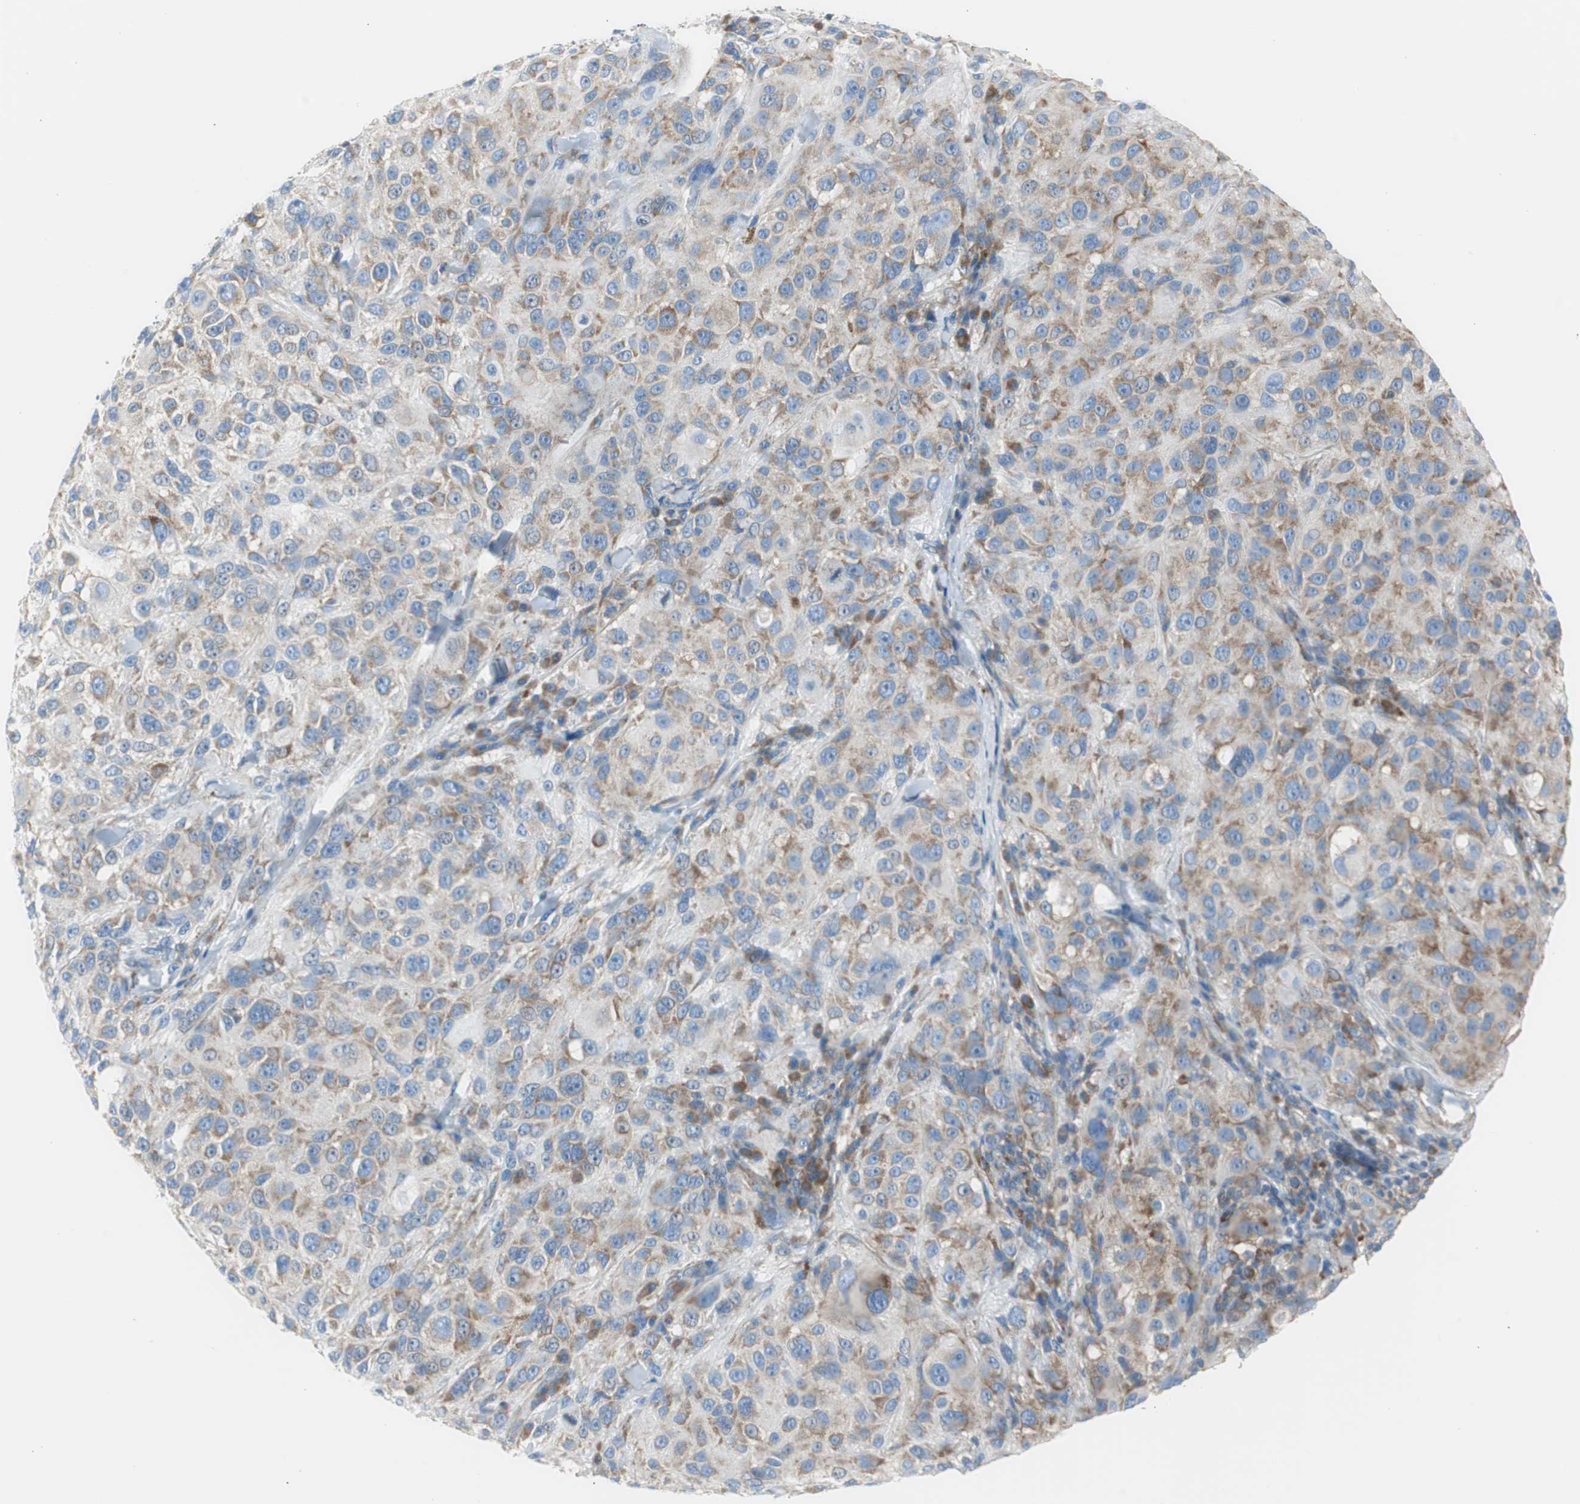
{"staining": {"intensity": "weak", "quantity": ">75%", "location": "cytoplasmic/membranous"}, "tissue": "melanoma", "cell_type": "Tumor cells", "image_type": "cancer", "snomed": [{"axis": "morphology", "description": "Necrosis, NOS"}, {"axis": "morphology", "description": "Malignant melanoma, NOS"}, {"axis": "topography", "description": "Skin"}], "caption": "Human malignant melanoma stained with a brown dye displays weak cytoplasmic/membranous positive staining in approximately >75% of tumor cells.", "gene": "RPS12", "patient": {"sex": "female", "age": 87}}